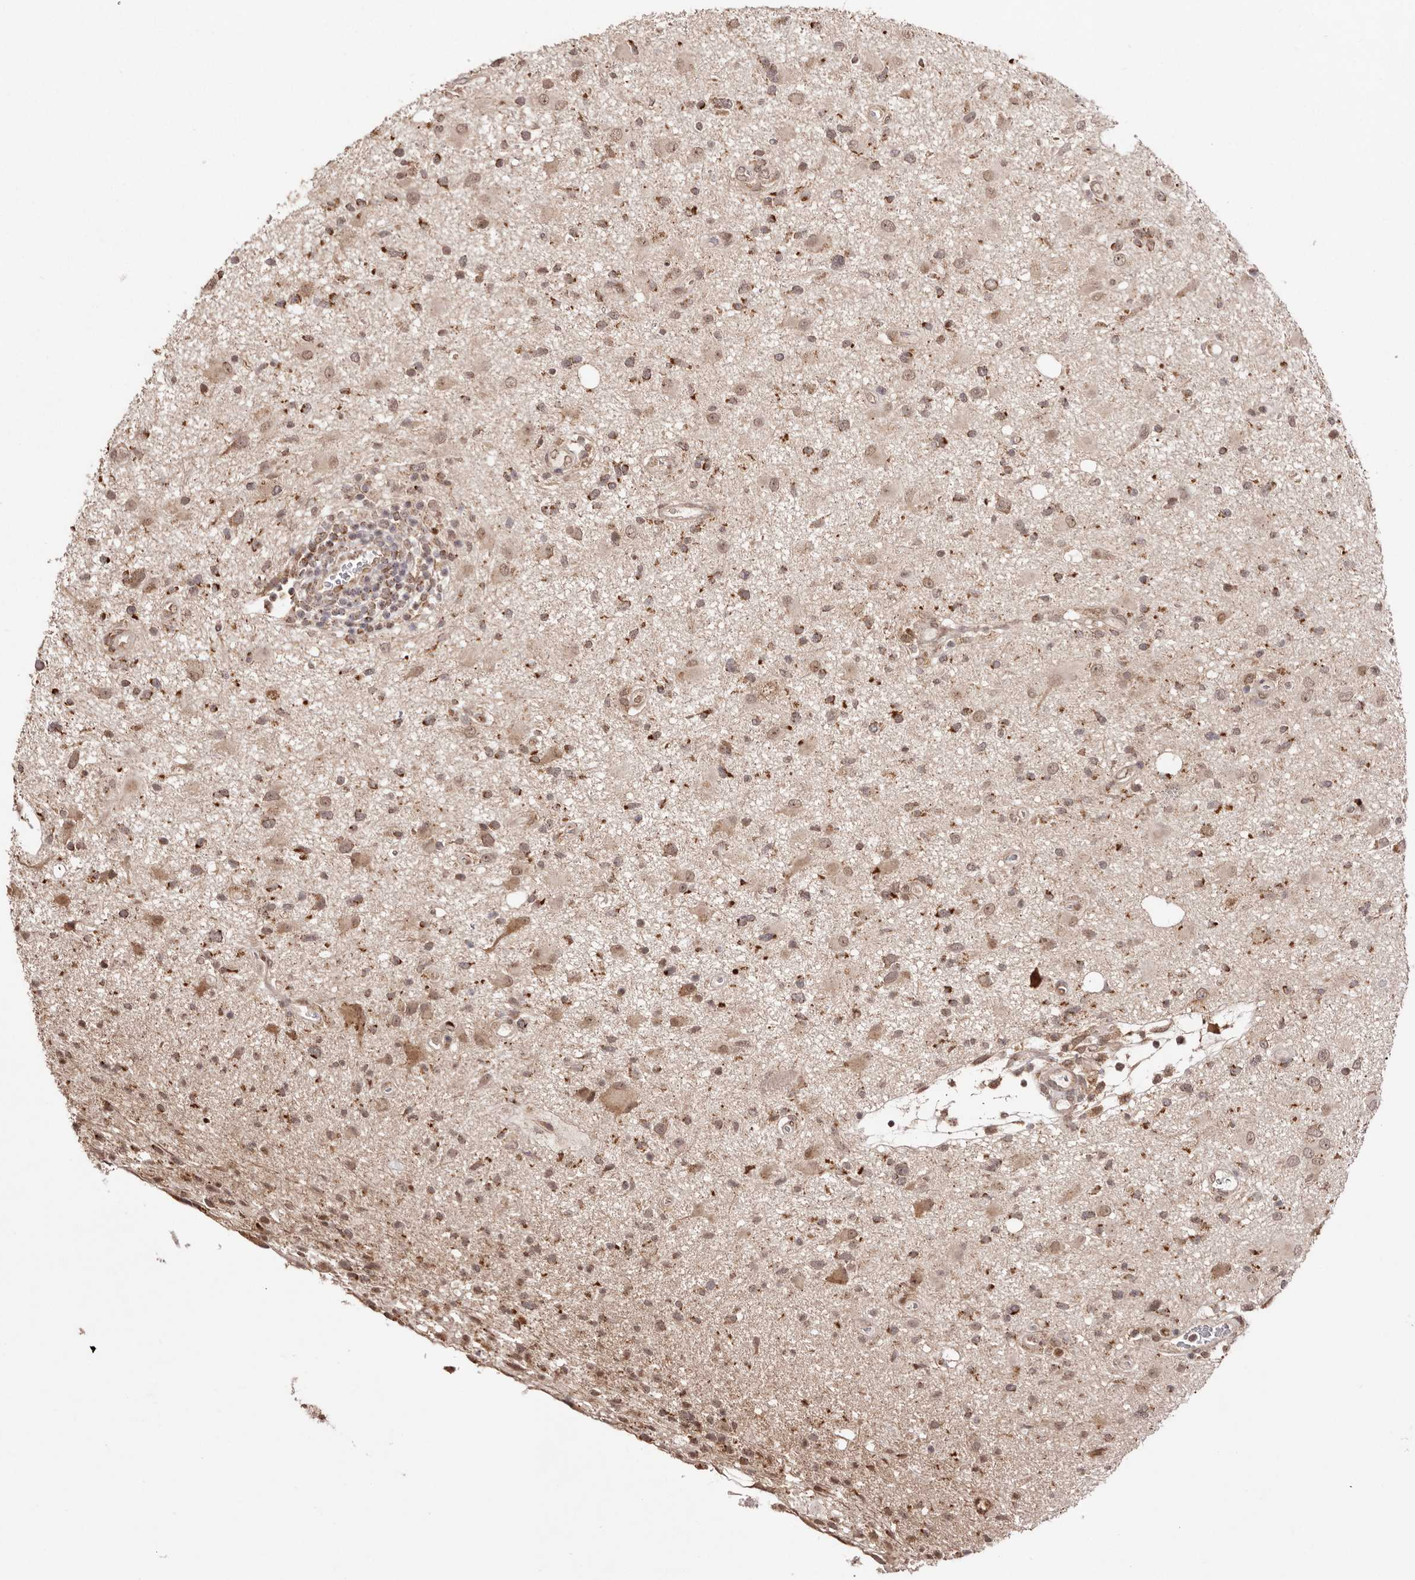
{"staining": {"intensity": "moderate", "quantity": ">75%", "location": "cytoplasmic/membranous"}, "tissue": "glioma", "cell_type": "Tumor cells", "image_type": "cancer", "snomed": [{"axis": "morphology", "description": "Glioma, malignant, High grade"}, {"axis": "topography", "description": "Brain"}], "caption": "Immunohistochemical staining of human glioma shows medium levels of moderate cytoplasmic/membranous expression in approximately >75% of tumor cells.", "gene": "EGR3", "patient": {"sex": "male", "age": 33}}